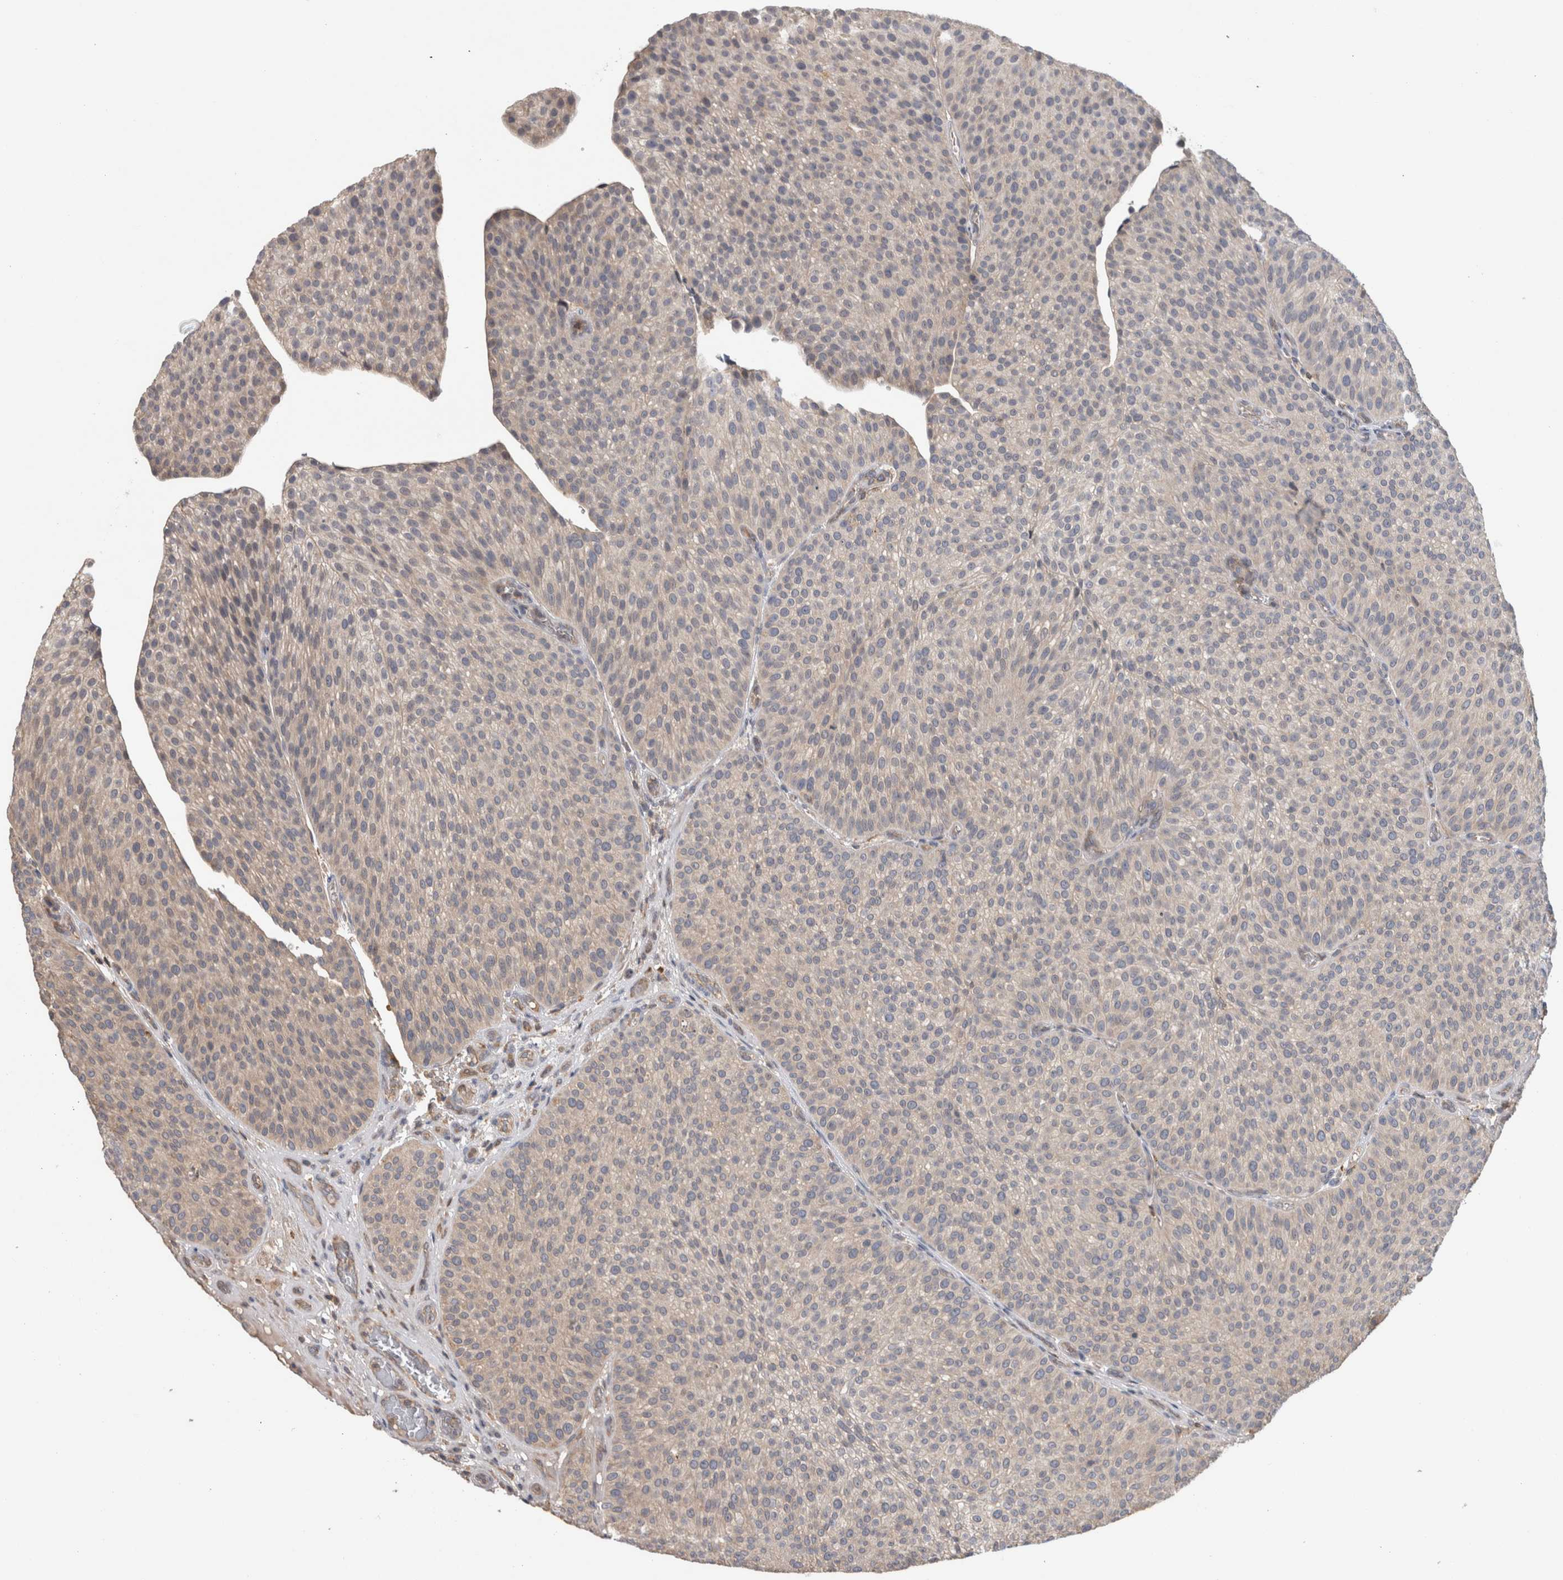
{"staining": {"intensity": "weak", "quantity": "<25%", "location": "cytoplasmic/membranous"}, "tissue": "urothelial cancer", "cell_type": "Tumor cells", "image_type": "cancer", "snomed": [{"axis": "morphology", "description": "Normal tissue, NOS"}, {"axis": "morphology", "description": "Urothelial carcinoma, Low grade"}, {"axis": "topography", "description": "Smooth muscle"}, {"axis": "topography", "description": "Urinary bladder"}], "caption": "Urothelial cancer was stained to show a protein in brown. There is no significant positivity in tumor cells.", "gene": "TARBP1", "patient": {"sex": "male", "age": 60}}